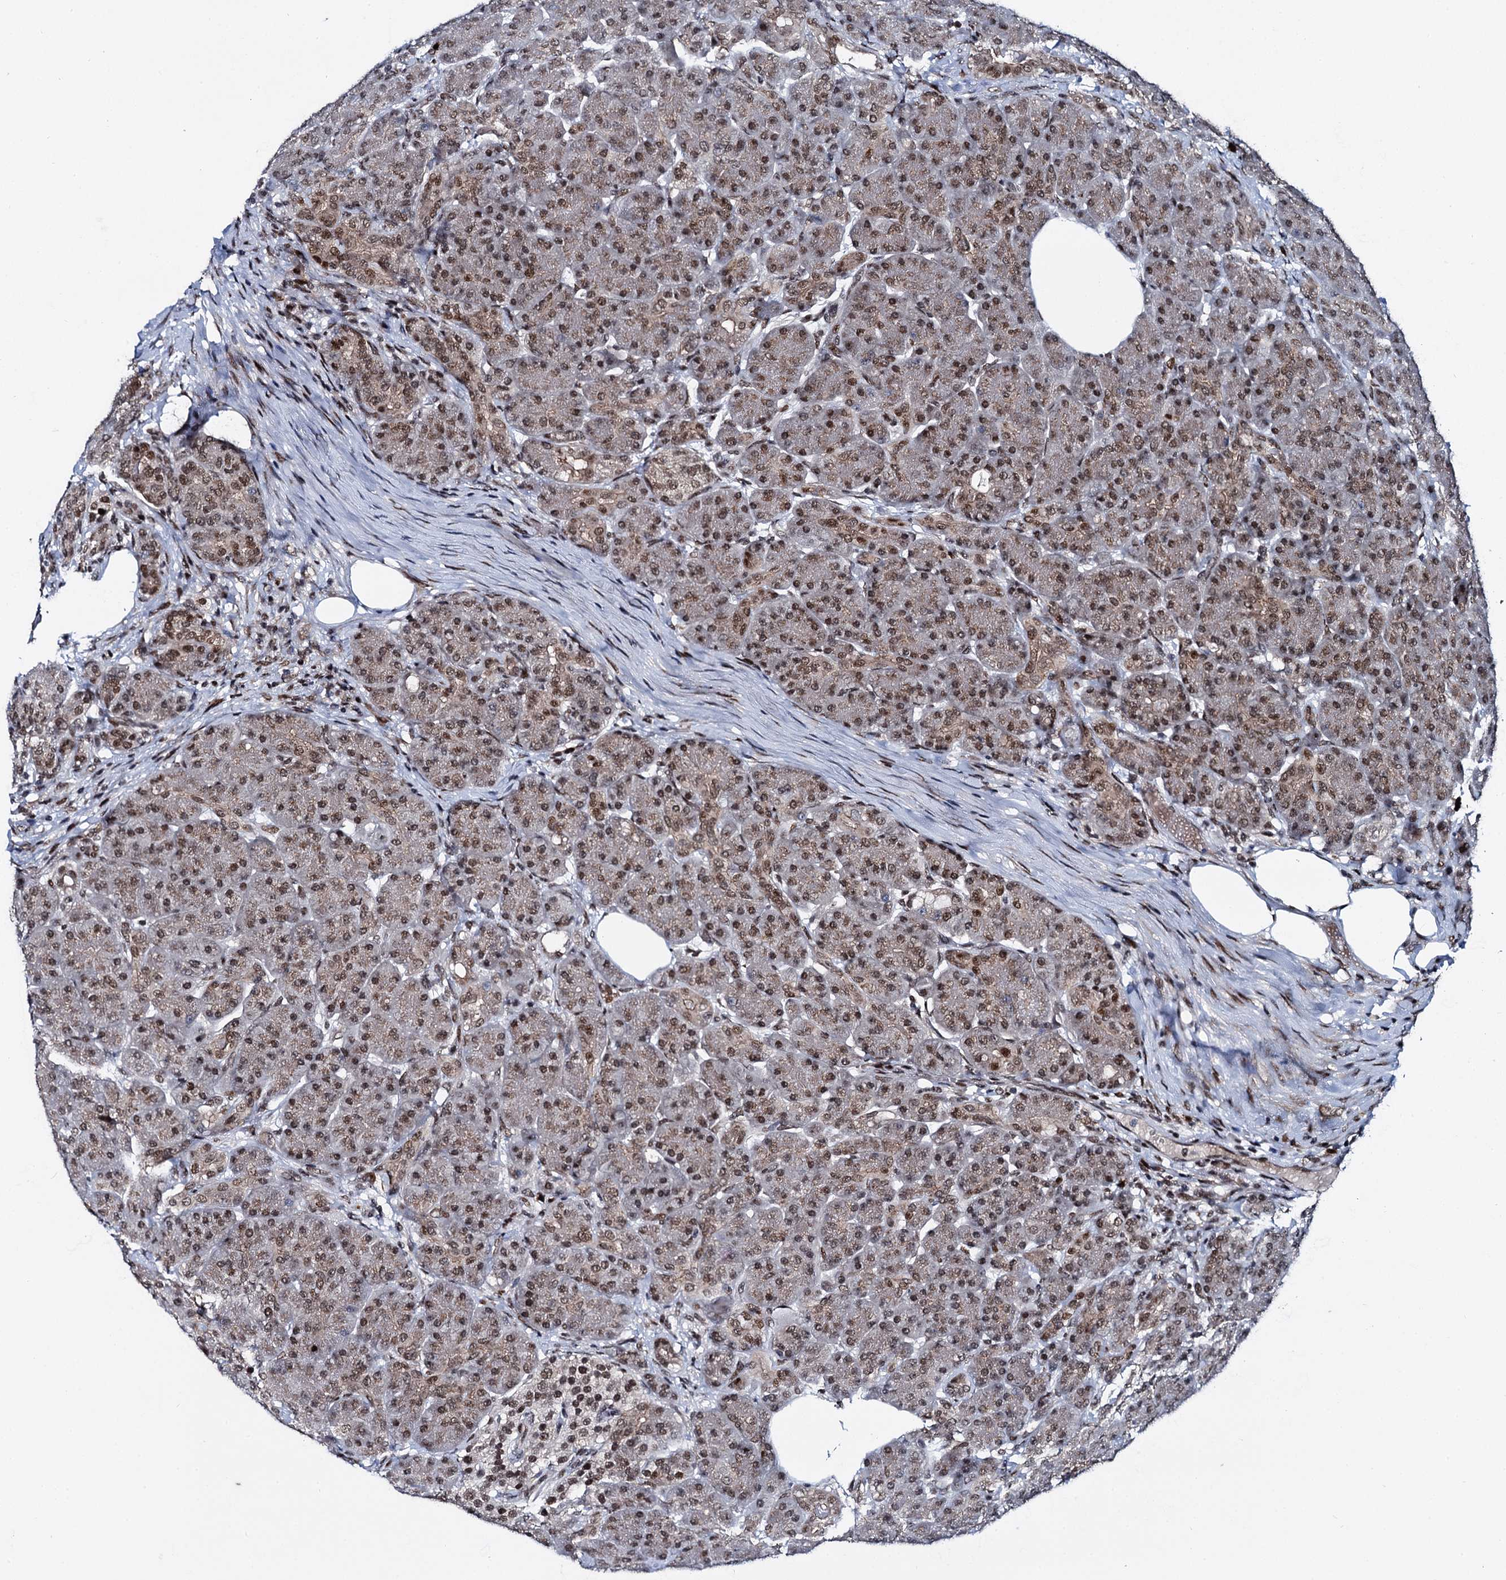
{"staining": {"intensity": "moderate", "quantity": ">75%", "location": "cytoplasmic/membranous,nuclear"}, "tissue": "pancreas", "cell_type": "Exocrine glandular cells", "image_type": "normal", "snomed": [{"axis": "morphology", "description": "Normal tissue, NOS"}, {"axis": "topography", "description": "Pancreas"}], "caption": "Protein analysis of normal pancreas reveals moderate cytoplasmic/membranous,nuclear positivity in approximately >75% of exocrine glandular cells. The staining was performed using DAB (3,3'-diaminobenzidine) to visualize the protein expression in brown, while the nuclei were stained in blue with hematoxylin (Magnification: 20x).", "gene": "RUFY2", "patient": {"sex": "male", "age": 63}}